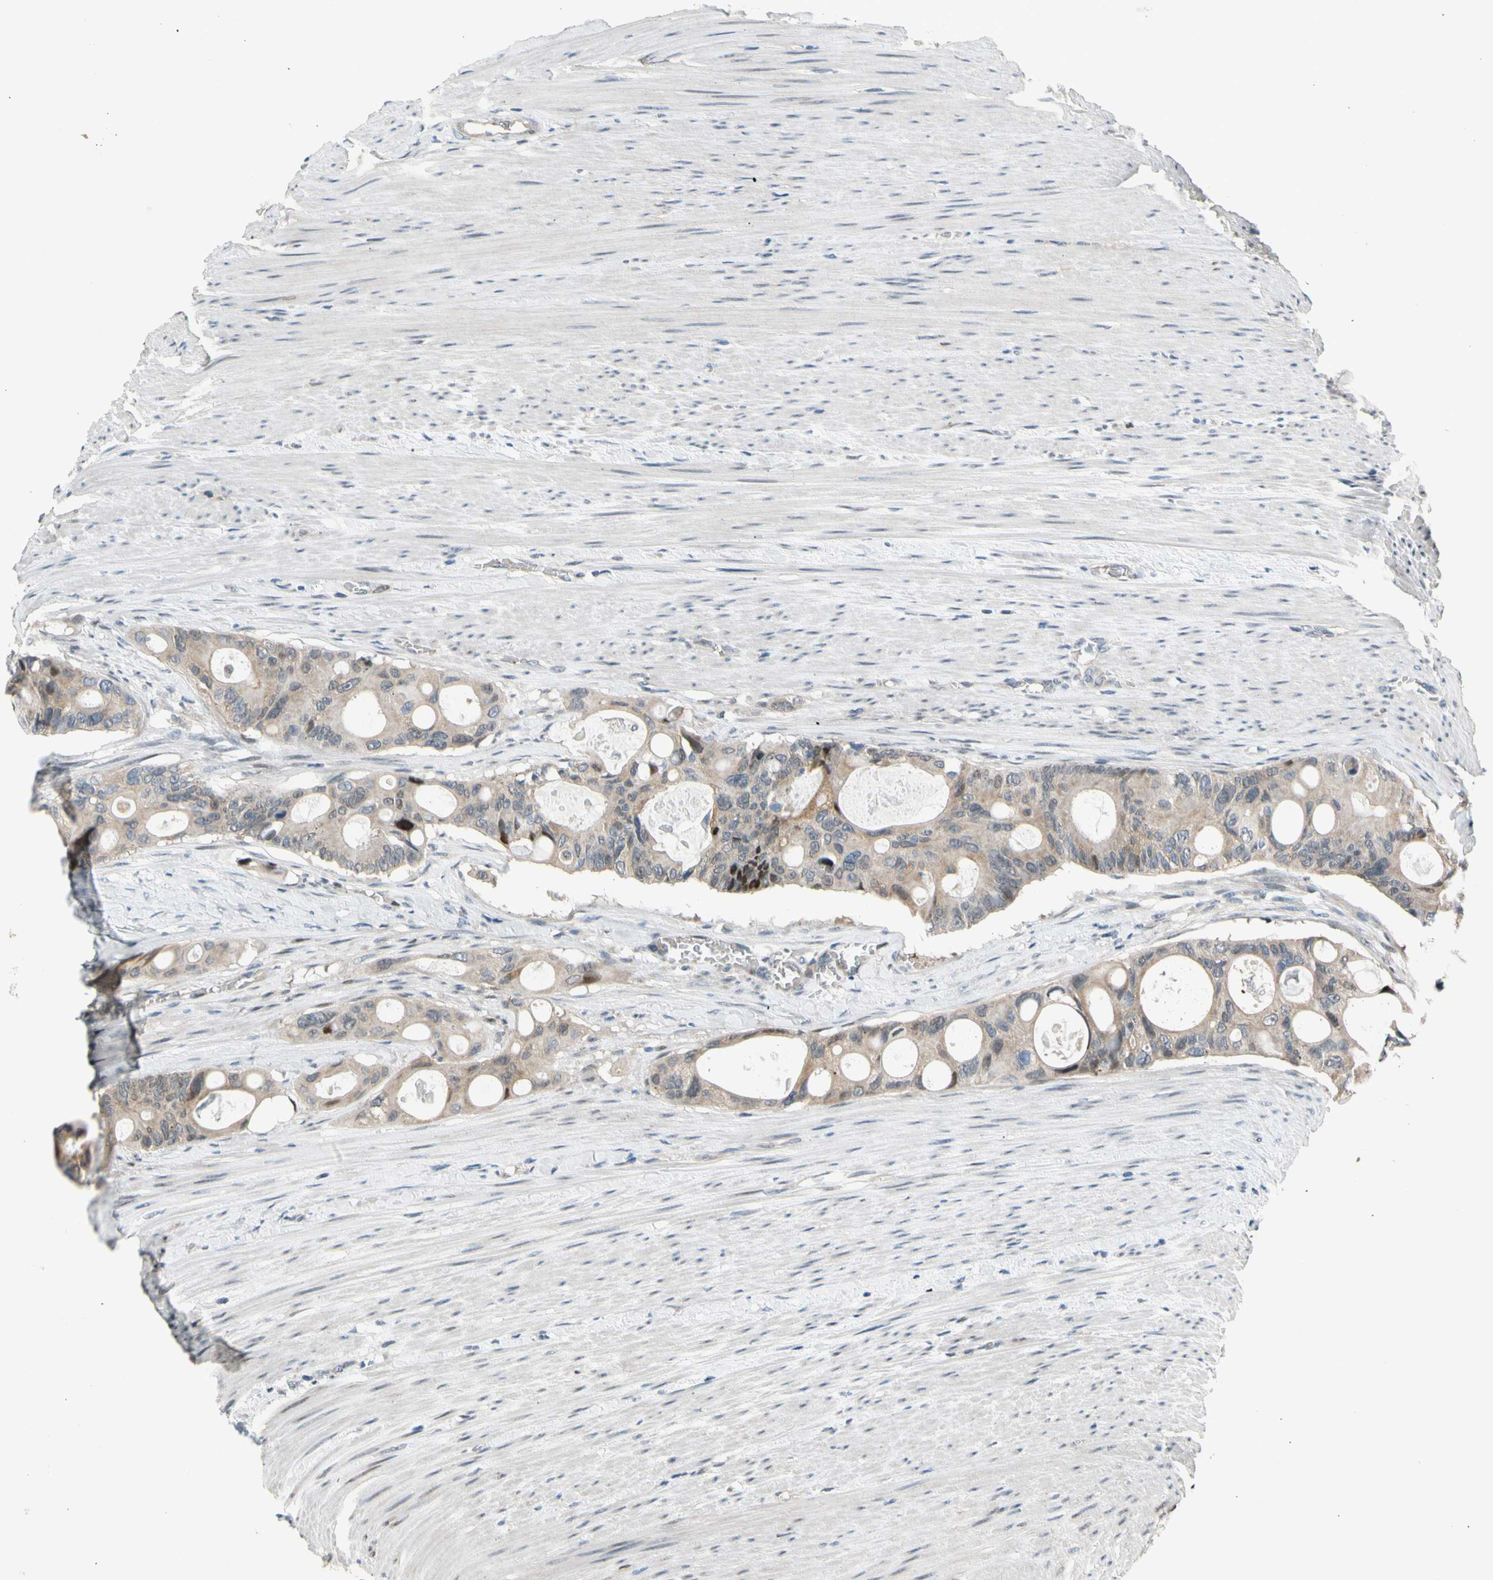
{"staining": {"intensity": "moderate", "quantity": "<25%", "location": "cytoplasmic/membranous,nuclear"}, "tissue": "colorectal cancer", "cell_type": "Tumor cells", "image_type": "cancer", "snomed": [{"axis": "morphology", "description": "Adenocarcinoma, NOS"}, {"axis": "topography", "description": "Colon"}], "caption": "Immunohistochemical staining of adenocarcinoma (colorectal) displays low levels of moderate cytoplasmic/membranous and nuclear protein staining in approximately <25% of tumor cells.", "gene": "ZNF184", "patient": {"sex": "female", "age": 57}}